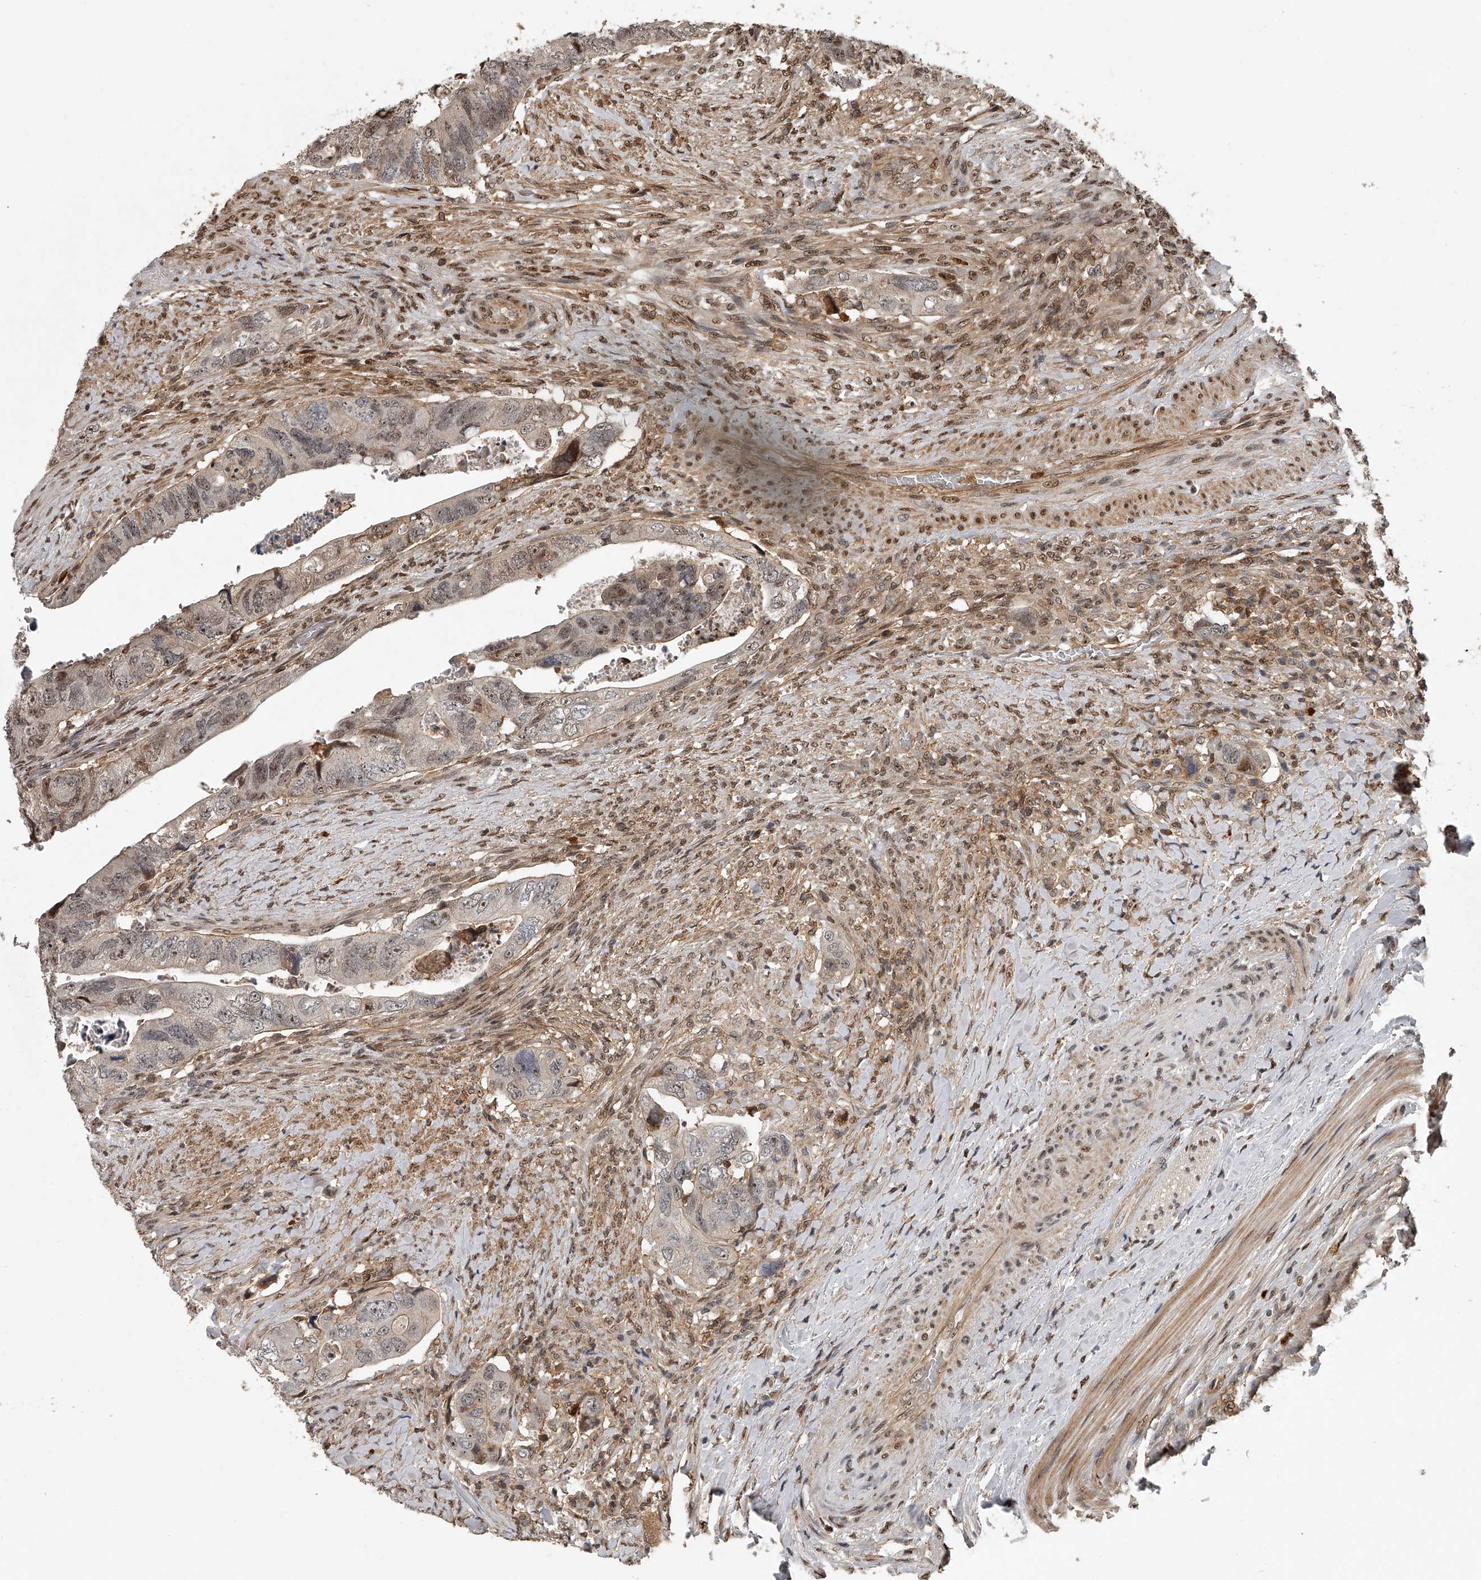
{"staining": {"intensity": "weak", "quantity": "25%-75%", "location": "cytoplasmic/membranous,nuclear"}, "tissue": "colorectal cancer", "cell_type": "Tumor cells", "image_type": "cancer", "snomed": [{"axis": "morphology", "description": "Adenocarcinoma, NOS"}, {"axis": "topography", "description": "Rectum"}], "caption": "There is low levels of weak cytoplasmic/membranous and nuclear positivity in tumor cells of colorectal cancer, as demonstrated by immunohistochemical staining (brown color).", "gene": "PLEKHG1", "patient": {"sex": "male", "age": 63}}